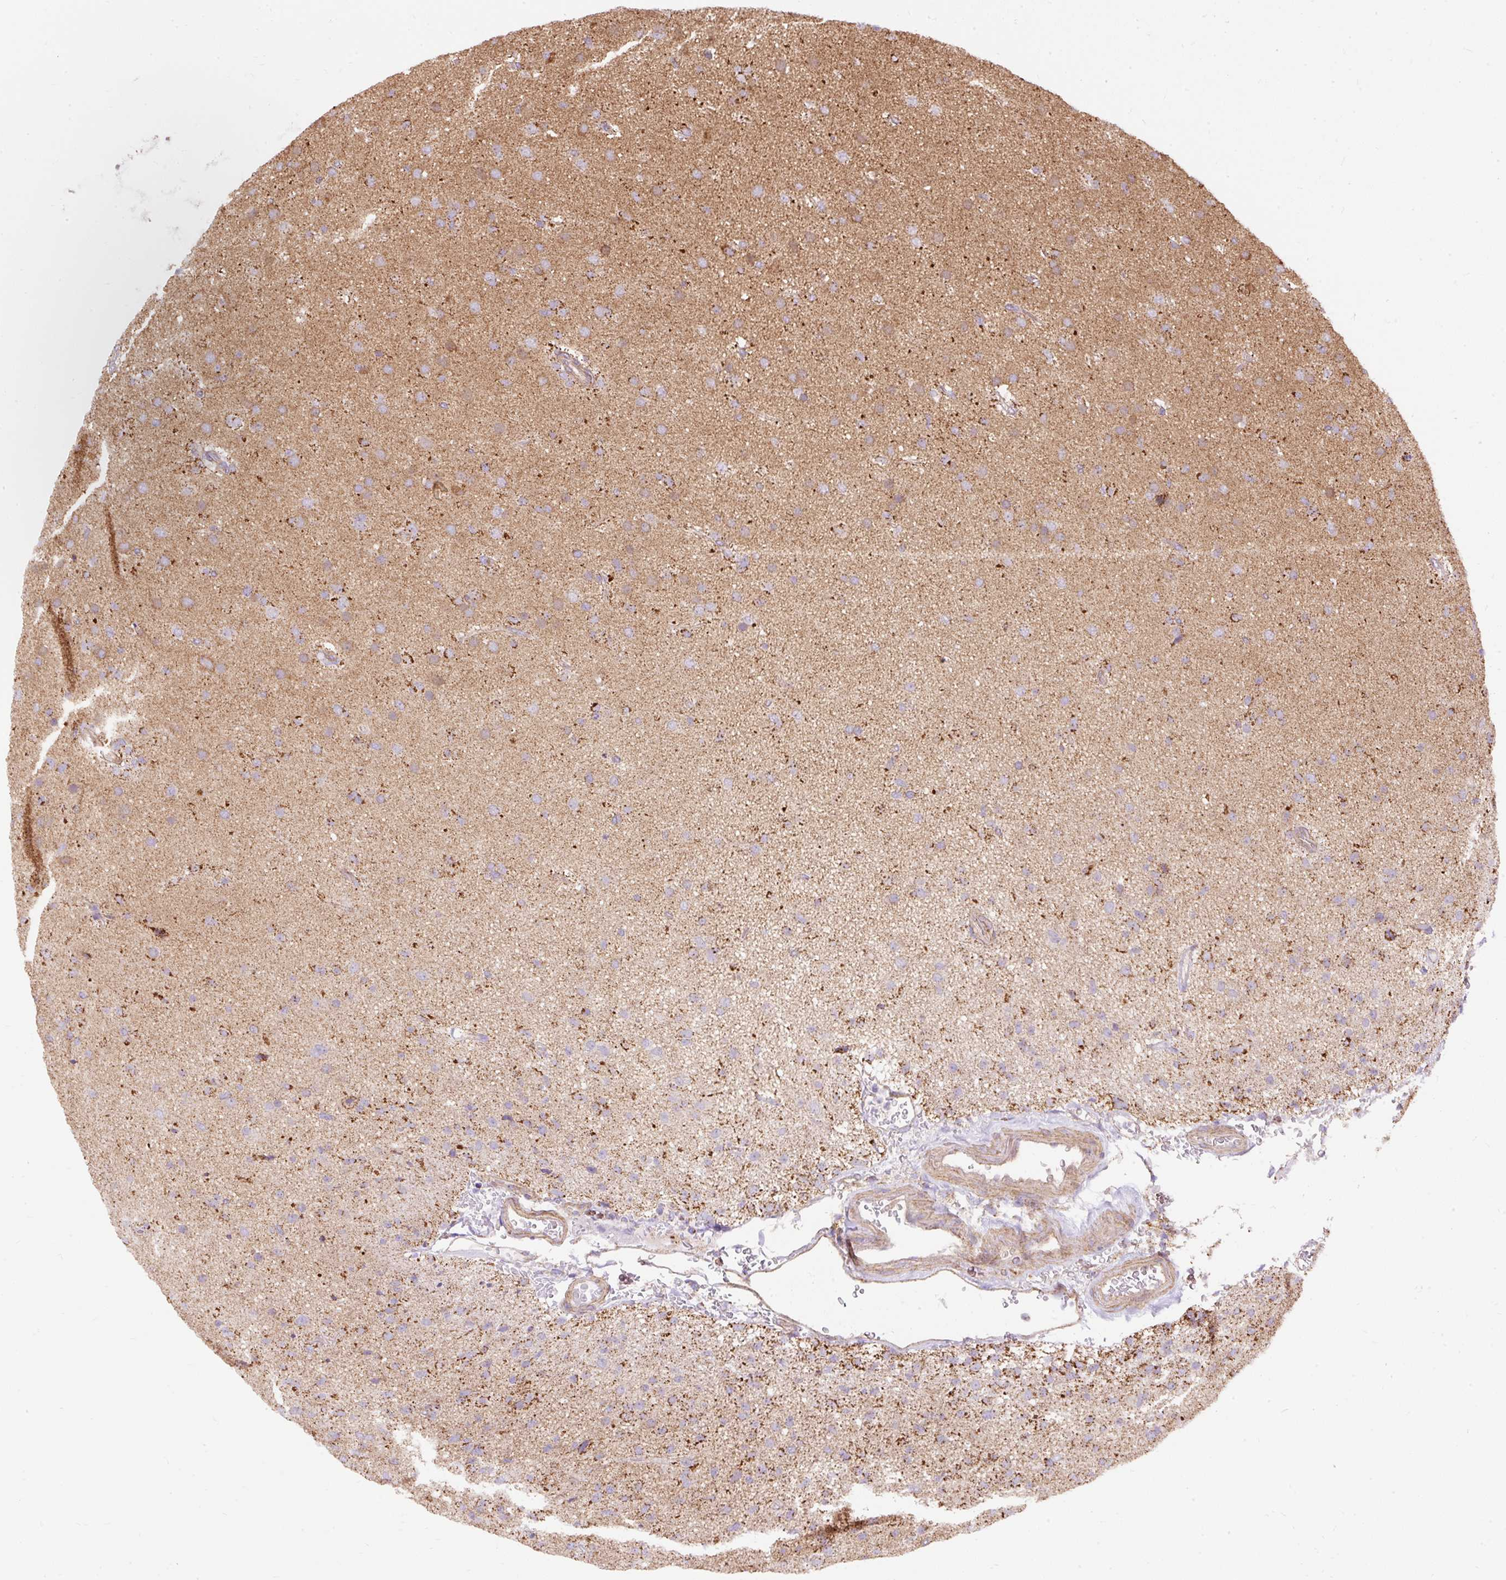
{"staining": {"intensity": "moderate", "quantity": "25%-75%", "location": "cytoplasmic/membranous"}, "tissue": "glioma", "cell_type": "Tumor cells", "image_type": "cancer", "snomed": [{"axis": "morphology", "description": "Glioma, malignant, Low grade"}, {"axis": "topography", "description": "Brain"}], "caption": "High-power microscopy captured an immunohistochemistry histopathology image of glioma, revealing moderate cytoplasmic/membranous staining in approximately 25%-75% of tumor cells. (Brightfield microscopy of DAB IHC at high magnification).", "gene": "CEP290", "patient": {"sex": "male", "age": 65}}